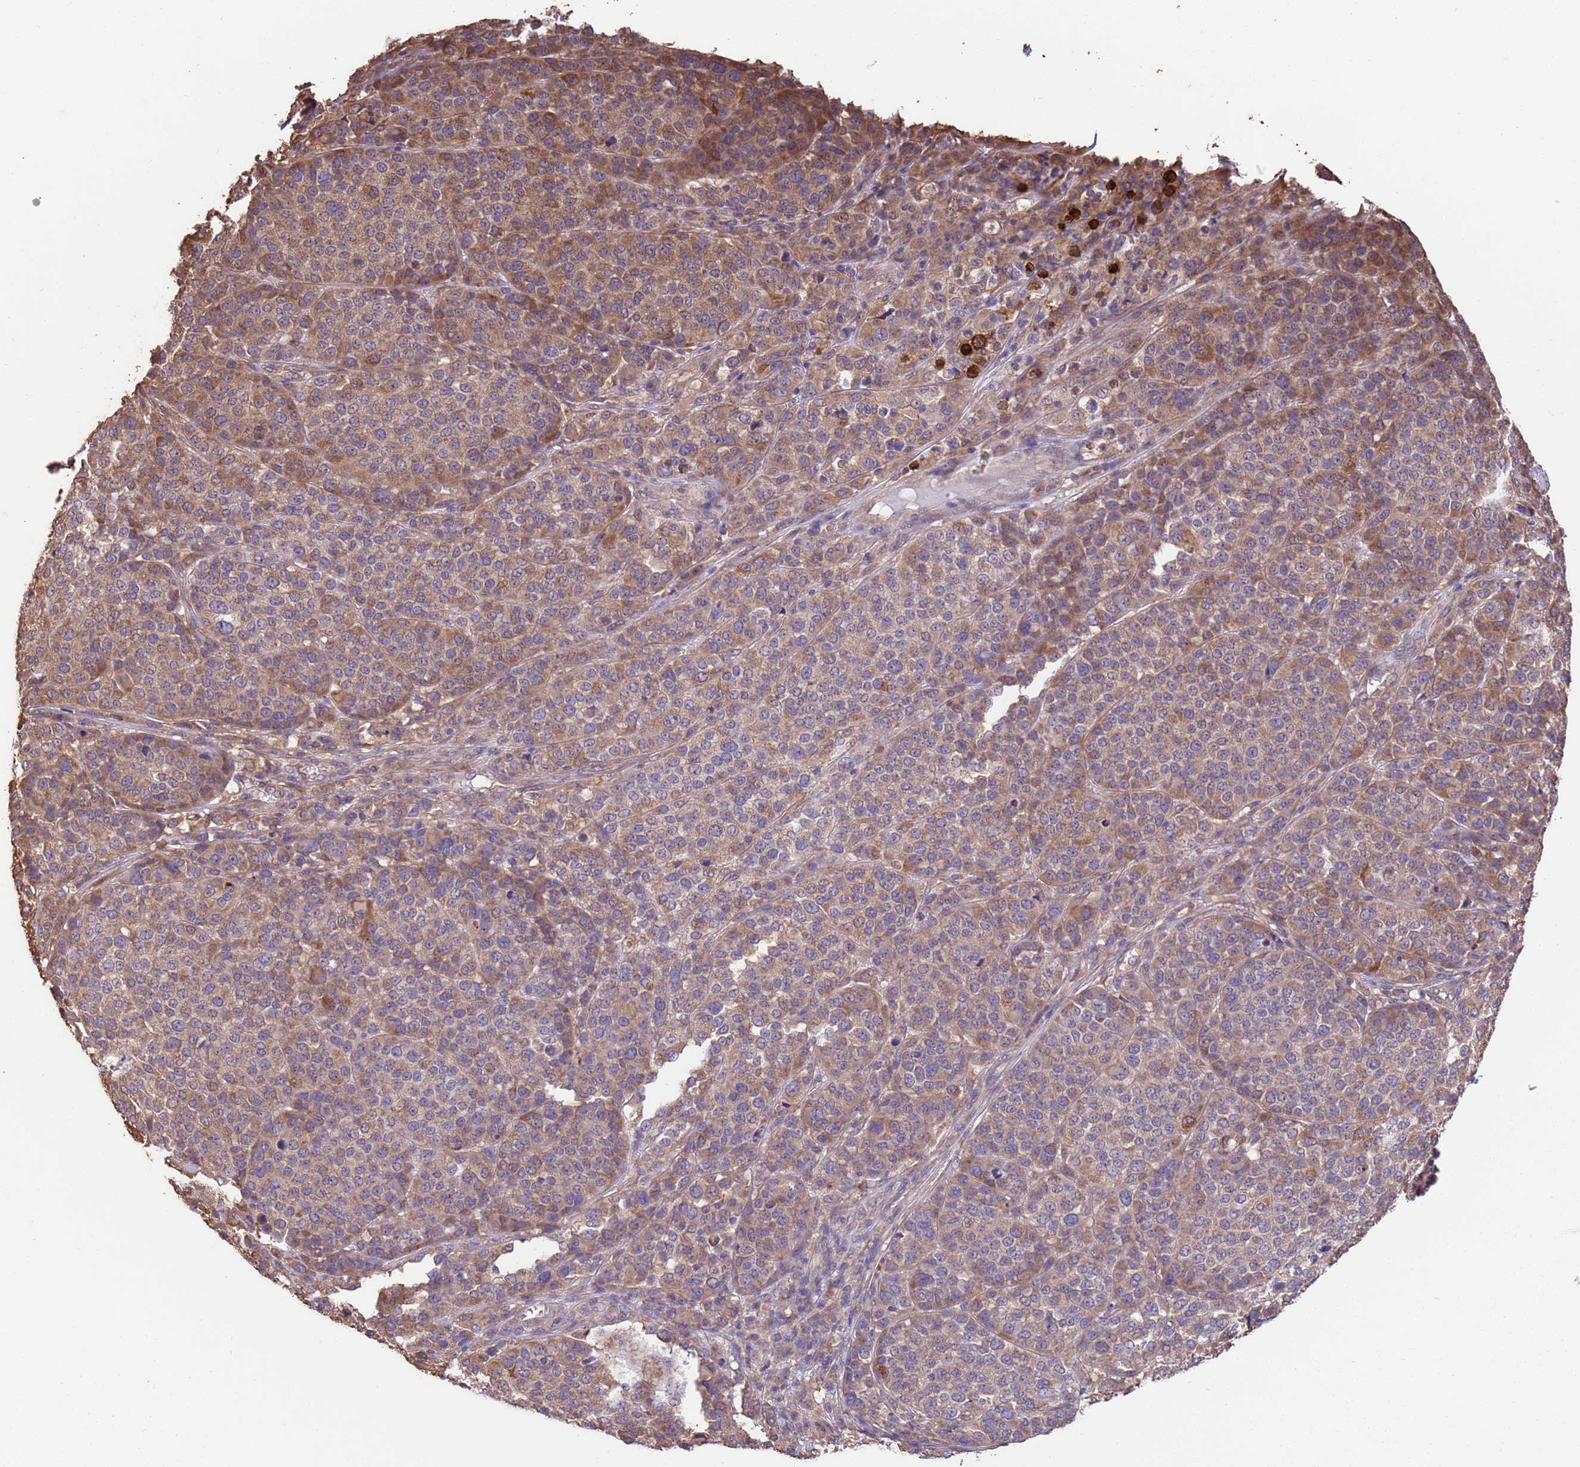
{"staining": {"intensity": "moderate", "quantity": ">75%", "location": "cytoplasmic/membranous"}, "tissue": "melanoma", "cell_type": "Tumor cells", "image_type": "cancer", "snomed": [{"axis": "morphology", "description": "Malignant melanoma, Metastatic site"}, {"axis": "topography", "description": "Lymph node"}], "caption": "Brown immunohistochemical staining in human melanoma exhibits moderate cytoplasmic/membranous expression in approximately >75% of tumor cells. Ihc stains the protein in brown and the nuclei are stained blue.", "gene": "NPHP1", "patient": {"sex": "male", "age": 44}}